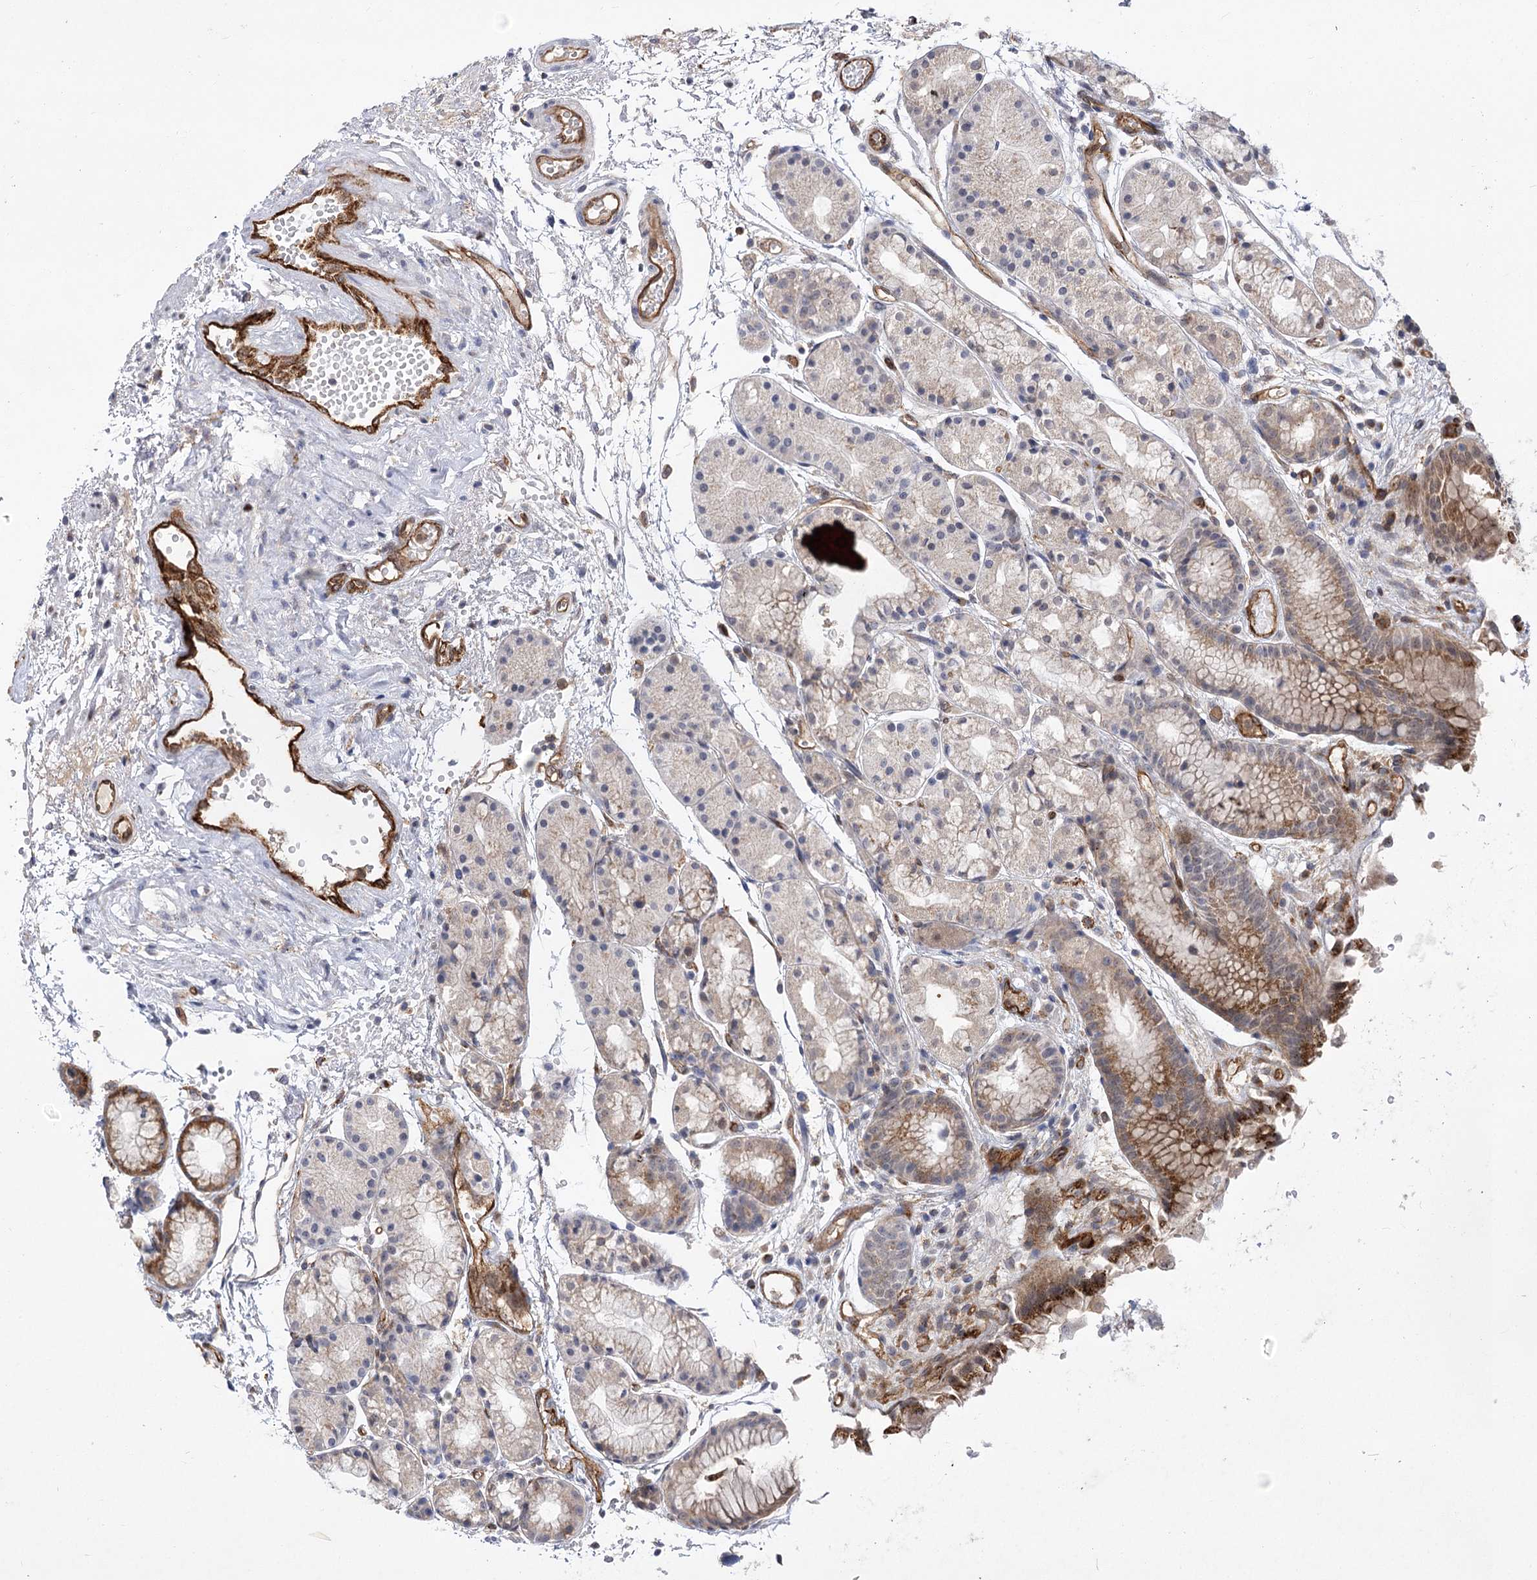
{"staining": {"intensity": "moderate", "quantity": "<25%", "location": "cytoplasmic/membranous"}, "tissue": "stomach", "cell_type": "Glandular cells", "image_type": "normal", "snomed": [{"axis": "morphology", "description": "Normal tissue, NOS"}, {"axis": "topography", "description": "Stomach, upper"}], "caption": "IHC histopathology image of normal human stomach stained for a protein (brown), which displays low levels of moderate cytoplasmic/membranous positivity in about <25% of glandular cells.", "gene": "ARHGAP31", "patient": {"sex": "male", "age": 72}}